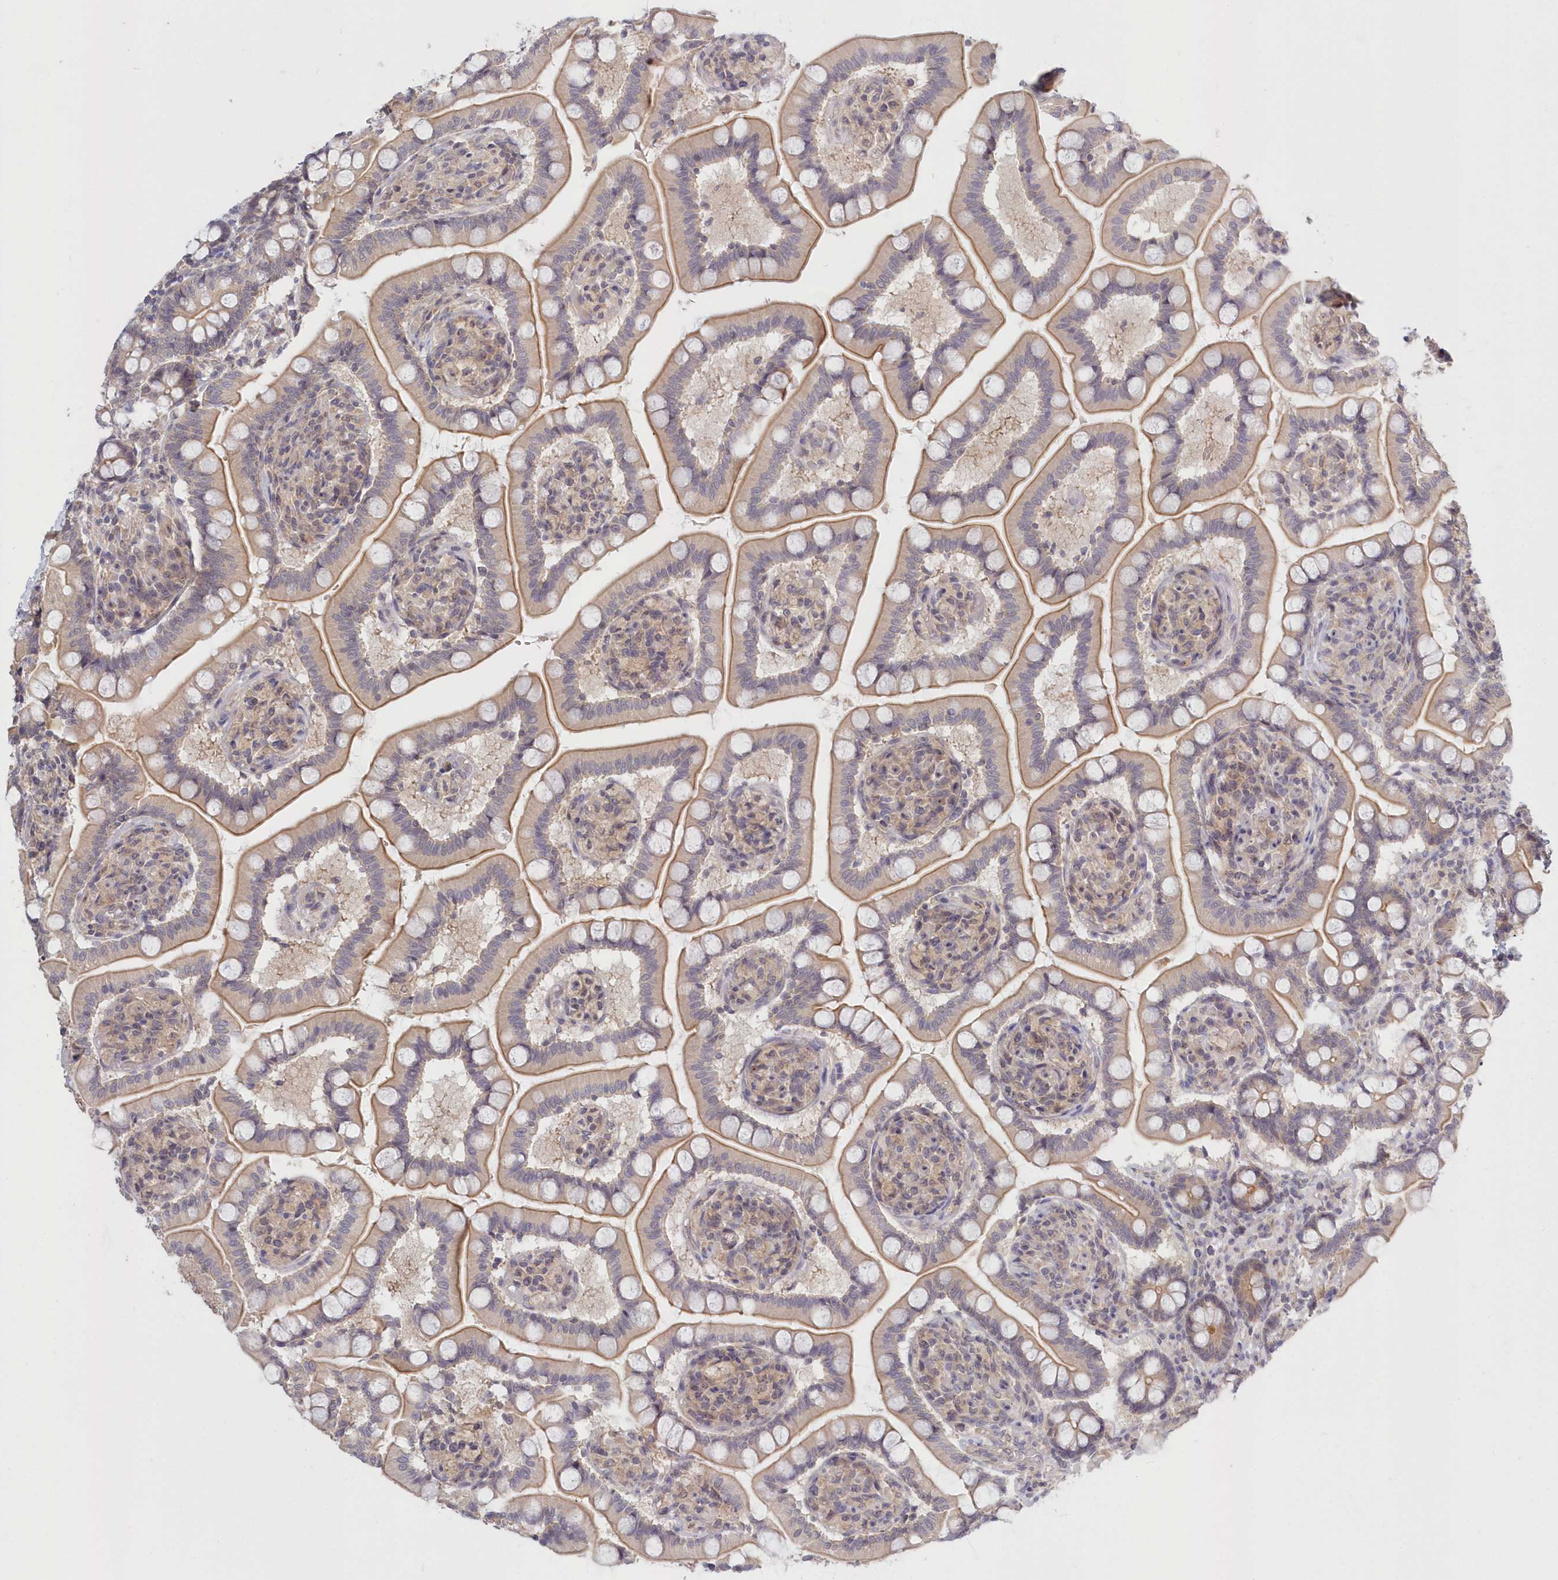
{"staining": {"intensity": "strong", "quantity": ">75%", "location": "cytoplasmic/membranous"}, "tissue": "small intestine", "cell_type": "Glandular cells", "image_type": "normal", "snomed": [{"axis": "morphology", "description": "Normal tissue, NOS"}, {"axis": "topography", "description": "Small intestine"}], "caption": "This is a histology image of immunohistochemistry (IHC) staining of normal small intestine, which shows strong expression in the cytoplasmic/membranous of glandular cells.", "gene": "KATNA1", "patient": {"sex": "female", "age": 64}}